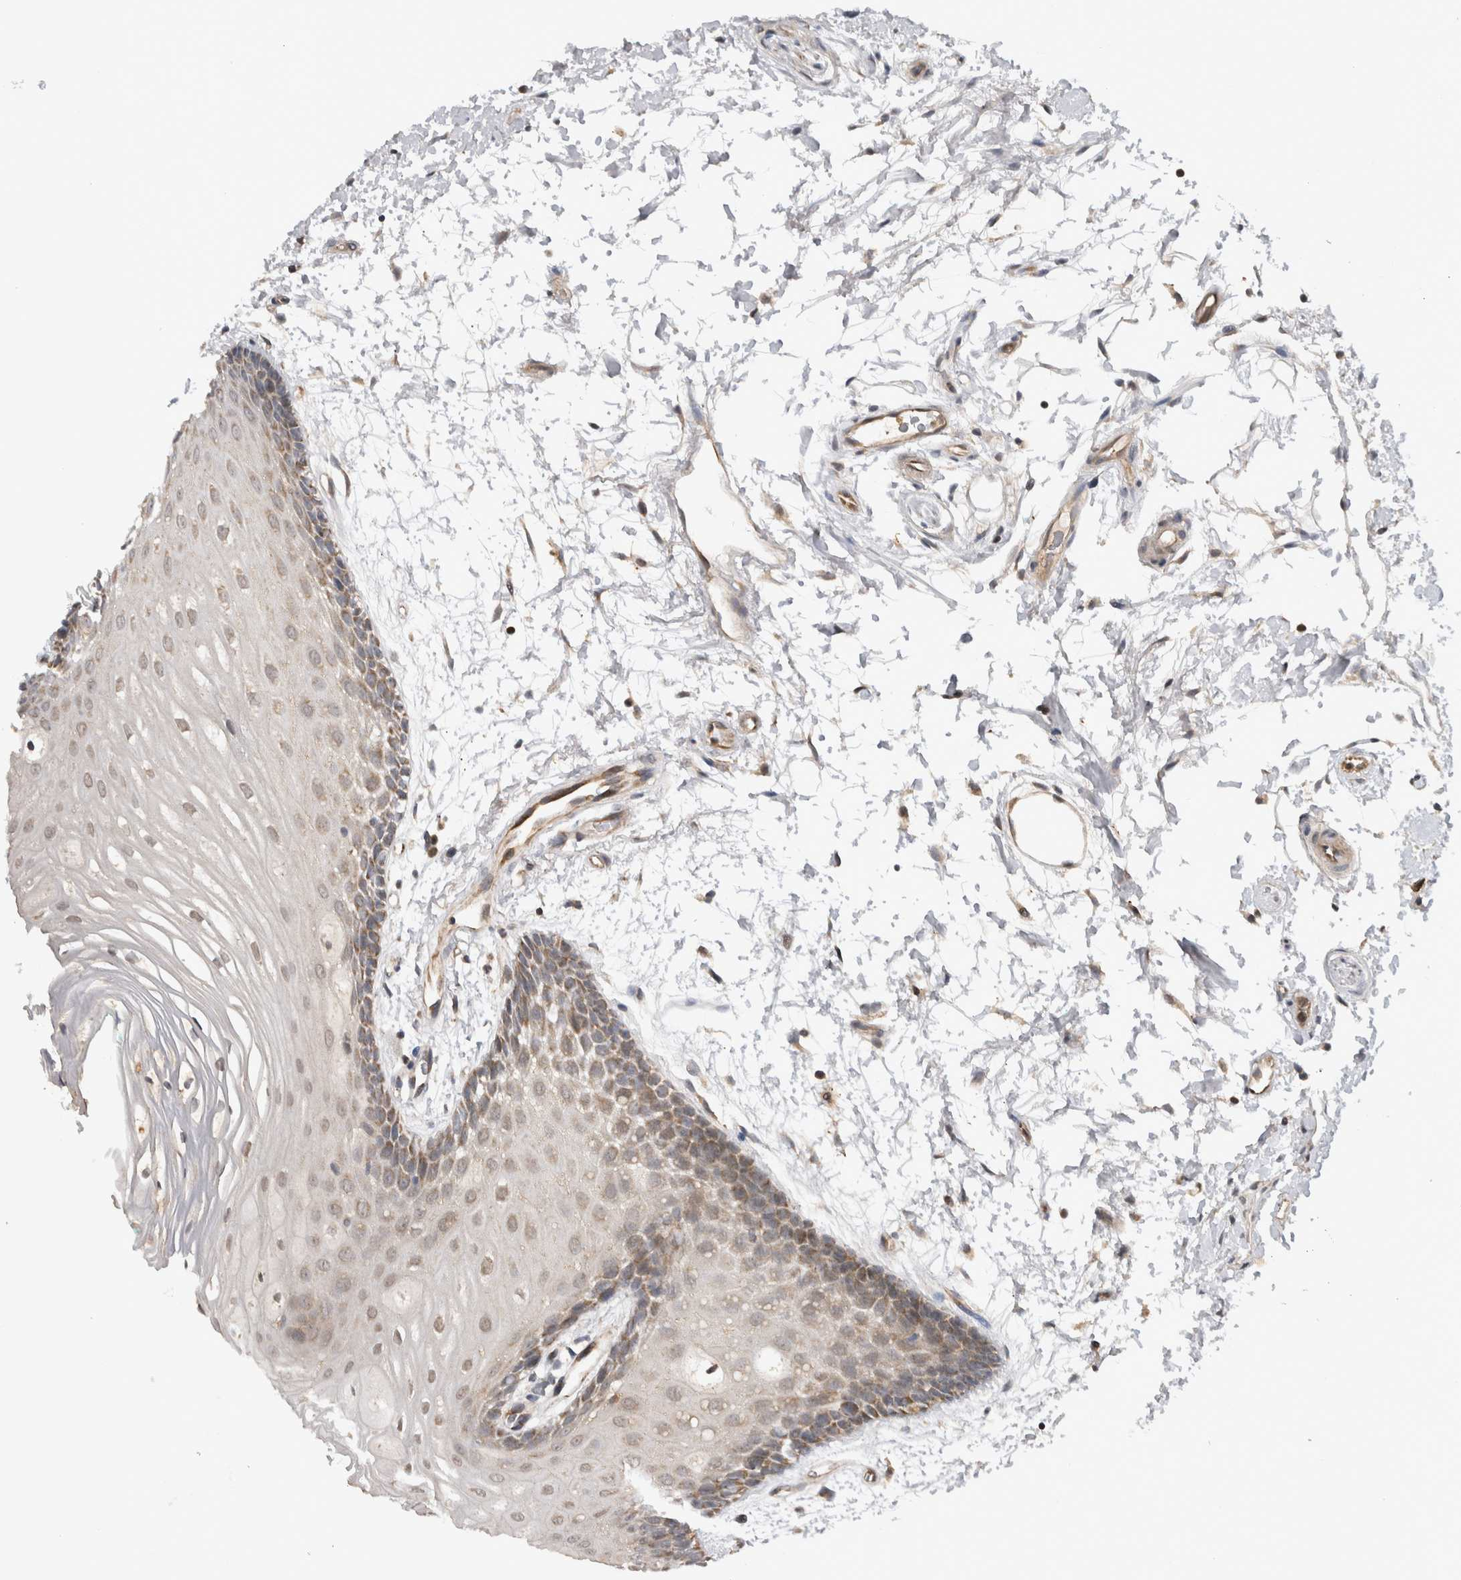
{"staining": {"intensity": "weak", "quantity": ">75%", "location": "cytoplasmic/membranous"}, "tissue": "oral mucosa", "cell_type": "Squamous epithelial cells", "image_type": "normal", "snomed": [{"axis": "morphology", "description": "Normal tissue, NOS"}, {"axis": "topography", "description": "Skeletal muscle"}, {"axis": "topography", "description": "Oral tissue"}, {"axis": "topography", "description": "Peripheral nerve tissue"}], "caption": "The histopathology image shows a brown stain indicating the presence of a protein in the cytoplasmic/membranous of squamous epithelial cells in oral mucosa.", "gene": "KCNIP1", "patient": {"sex": "female", "age": 84}}